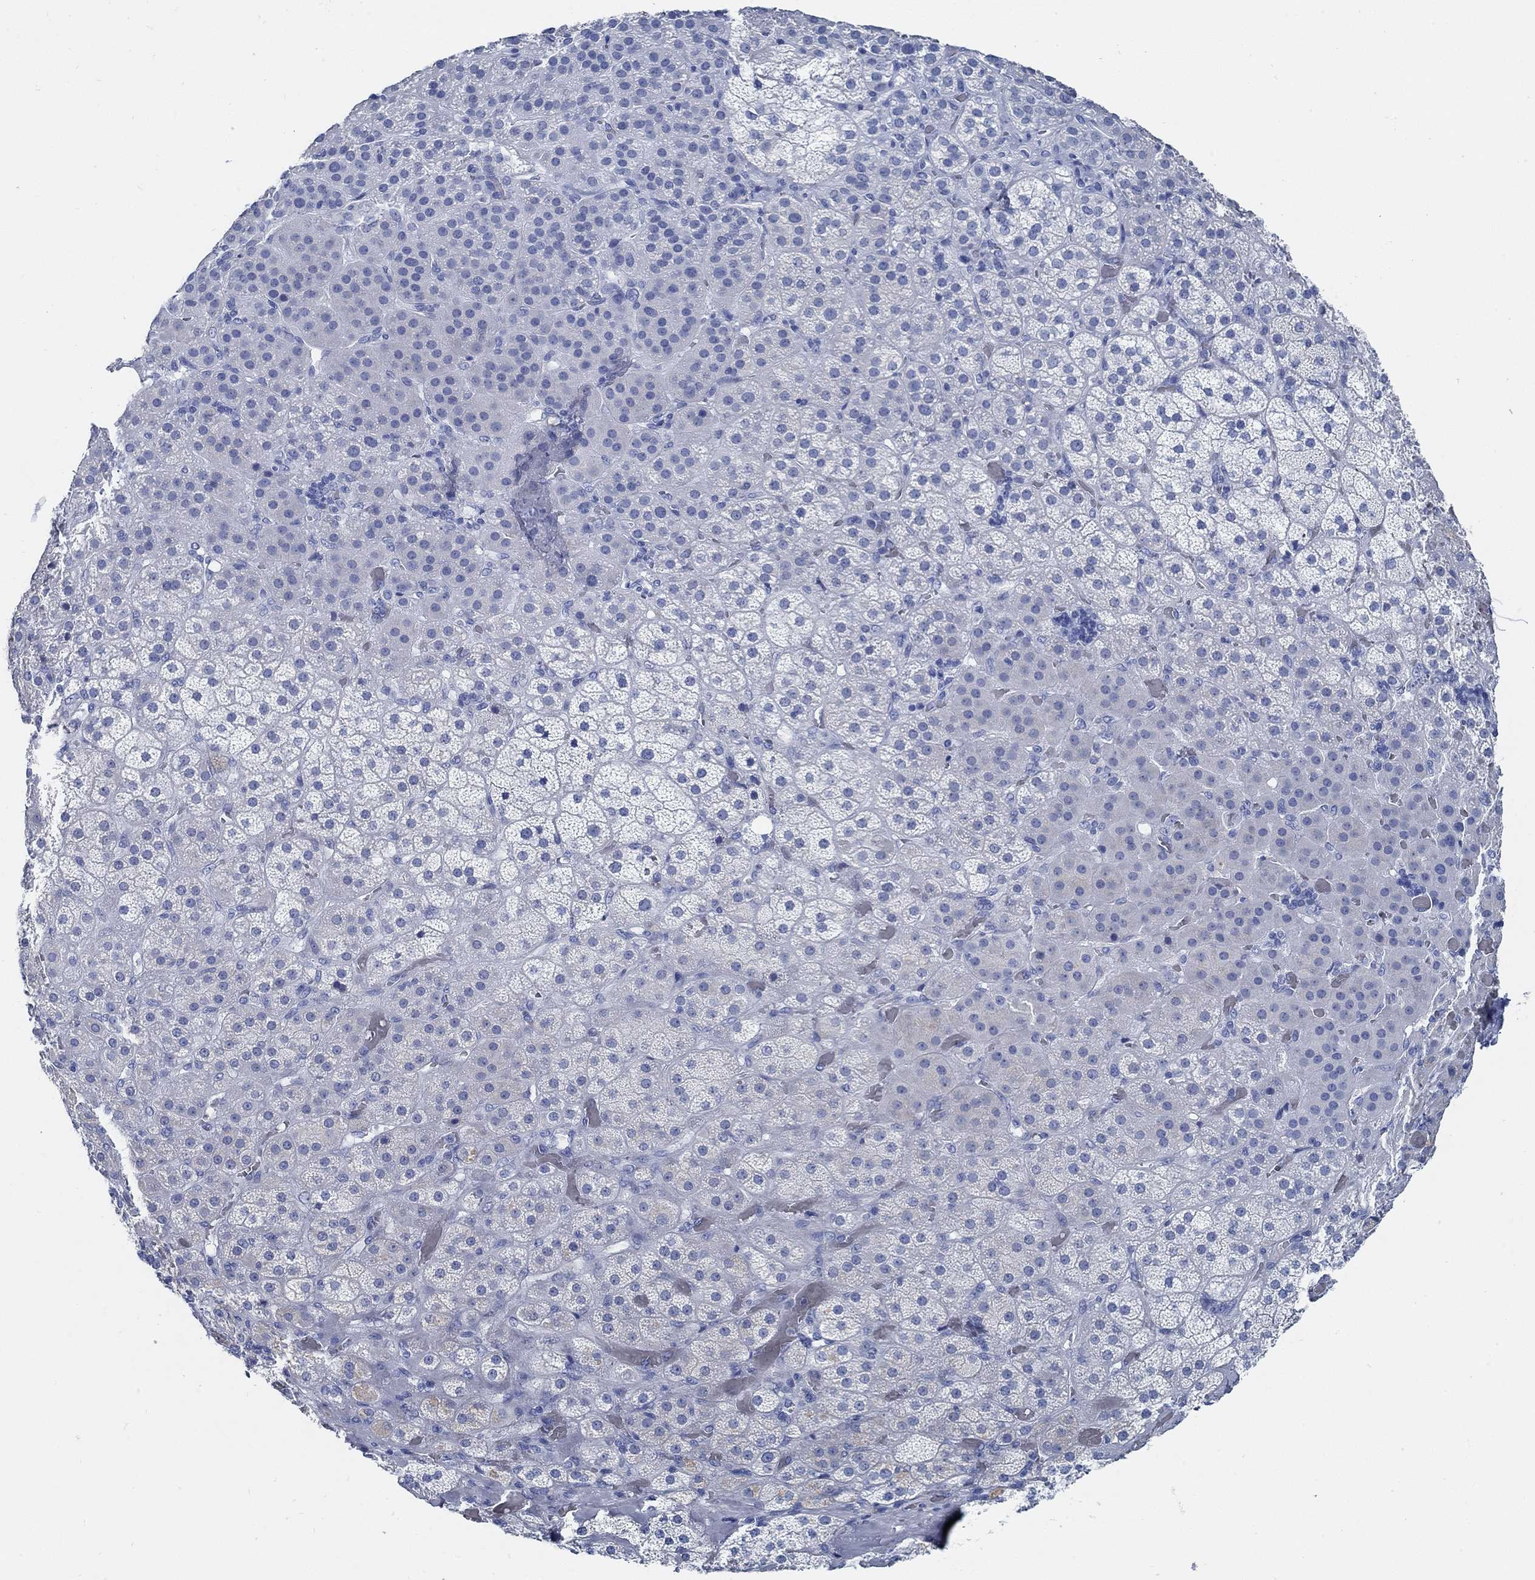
{"staining": {"intensity": "negative", "quantity": "none", "location": "none"}, "tissue": "adrenal gland", "cell_type": "Glandular cells", "image_type": "normal", "snomed": [{"axis": "morphology", "description": "Normal tissue, NOS"}, {"axis": "topography", "description": "Adrenal gland"}], "caption": "DAB (3,3'-diaminobenzidine) immunohistochemical staining of unremarkable adrenal gland reveals no significant expression in glandular cells.", "gene": "SLC45A1", "patient": {"sex": "male", "age": 57}}